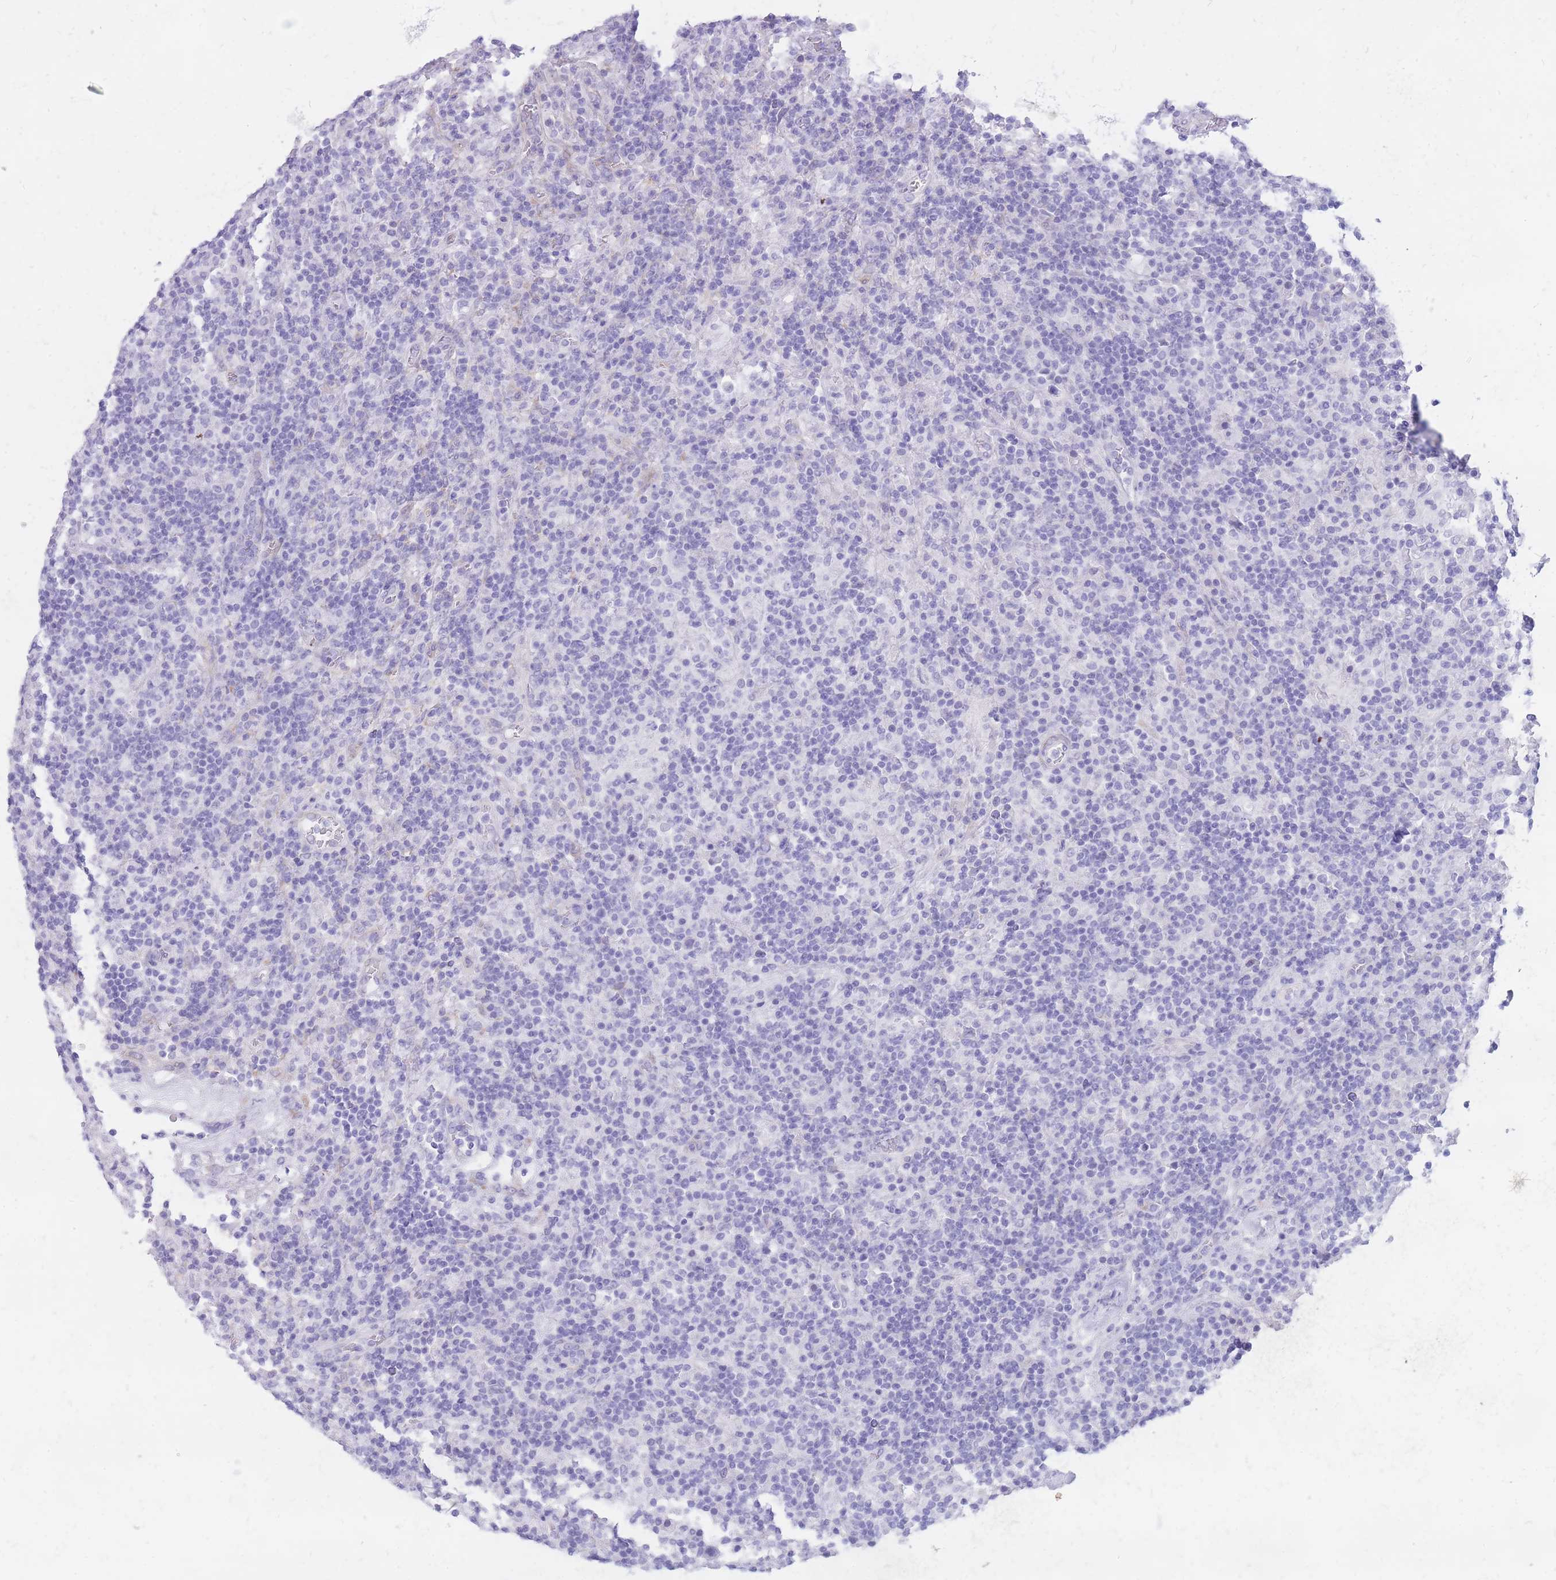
{"staining": {"intensity": "negative", "quantity": "none", "location": "none"}, "tissue": "lymphoma", "cell_type": "Tumor cells", "image_type": "cancer", "snomed": [{"axis": "morphology", "description": "Hodgkin's disease, NOS"}, {"axis": "topography", "description": "Lymph node"}], "caption": "Hodgkin's disease stained for a protein using IHC exhibits no staining tumor cells.", "gene": "MTSS2", "patient": {"sex": "male", "age": 70}}